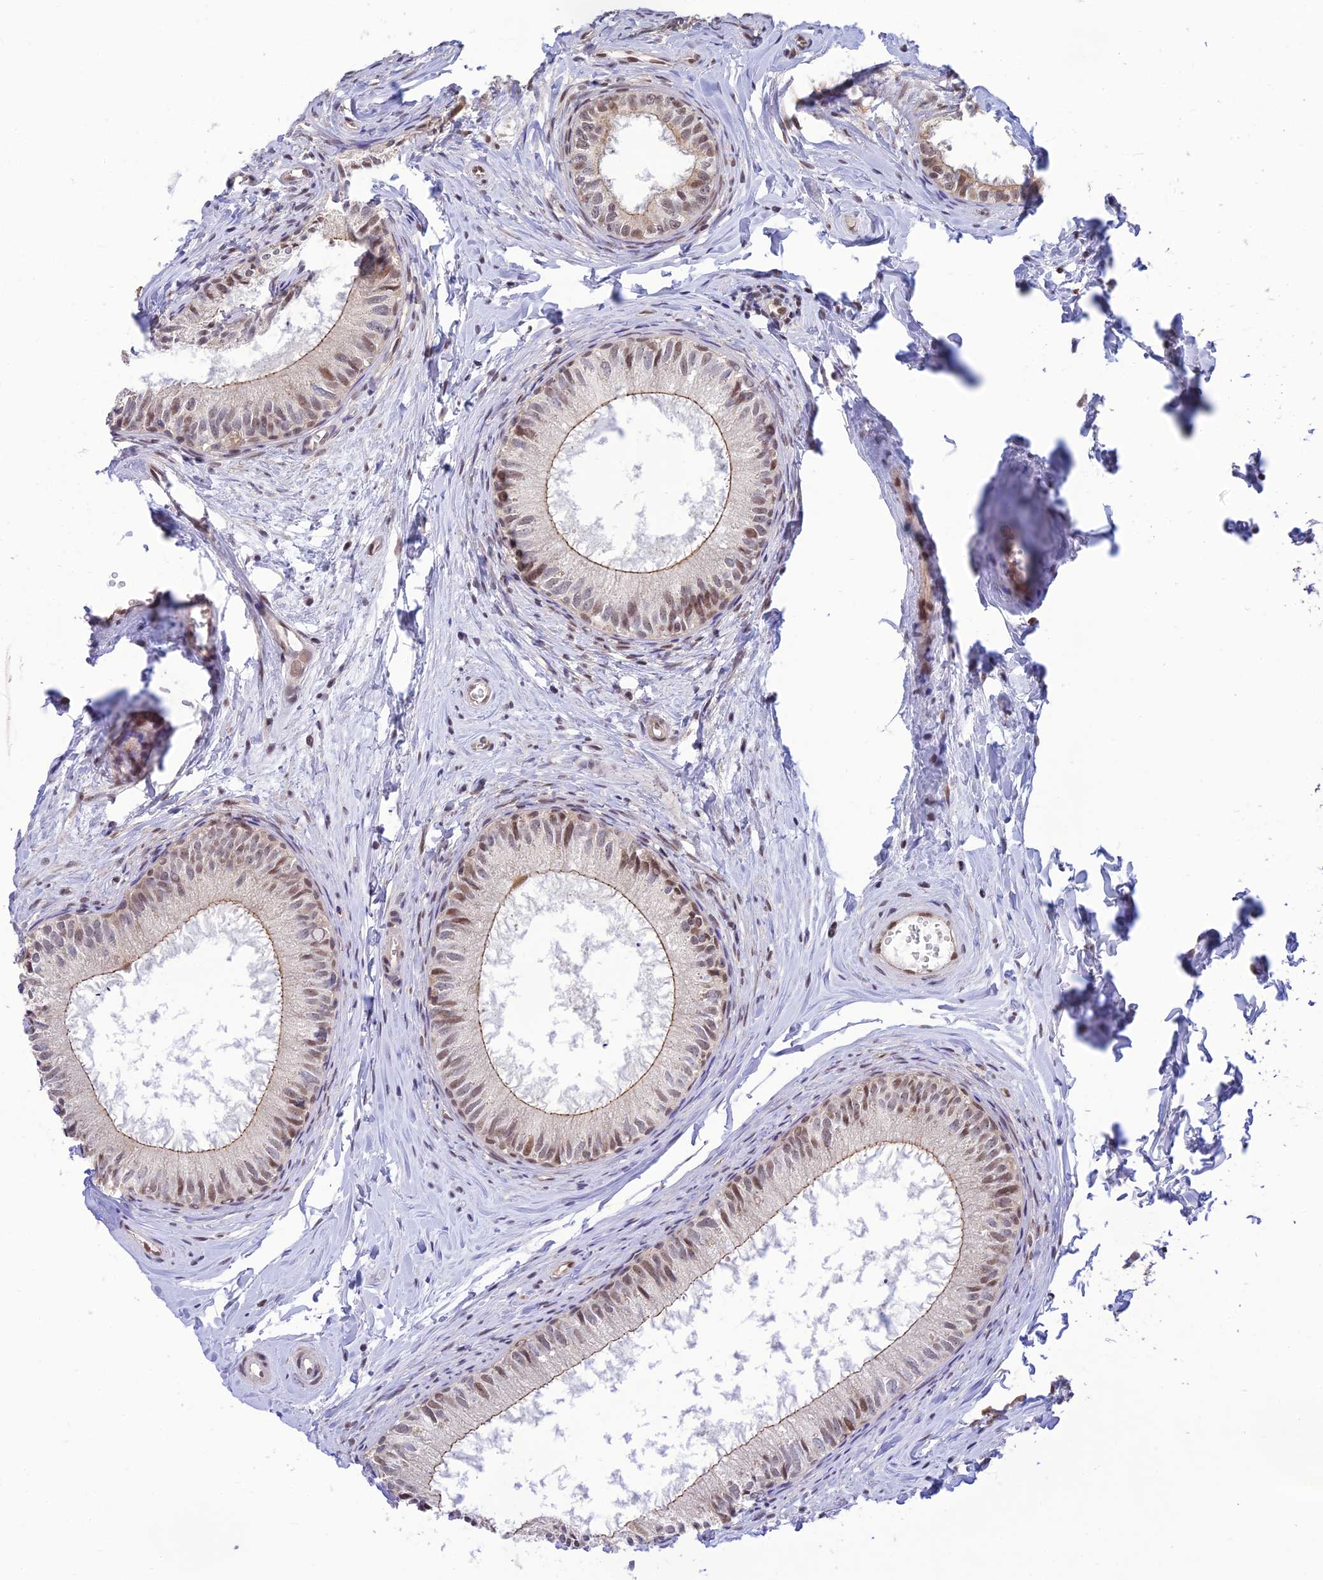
{"staining": {"intensity": "moderate", "quantity": ">75%", "location": "cytoplasmic/membranous,nuclear"}, "tissue": "epididymis", "cell_type": "Glandular cells", "image_type": "normal", "snomed": [{"axis": "morphology", "description": "Normal tissue, NOS"}, {"axis": "topography", "description": "Epididymis"}], "caption": "DAB immunohistochemical staining of unremarkable epididymis reveals moderate cytoplasmic/membranous,nuclear protein staining in about >75% of glandular cells.", "gene": "MICOS13", "patient": {"sex": "male", "age": 34}}